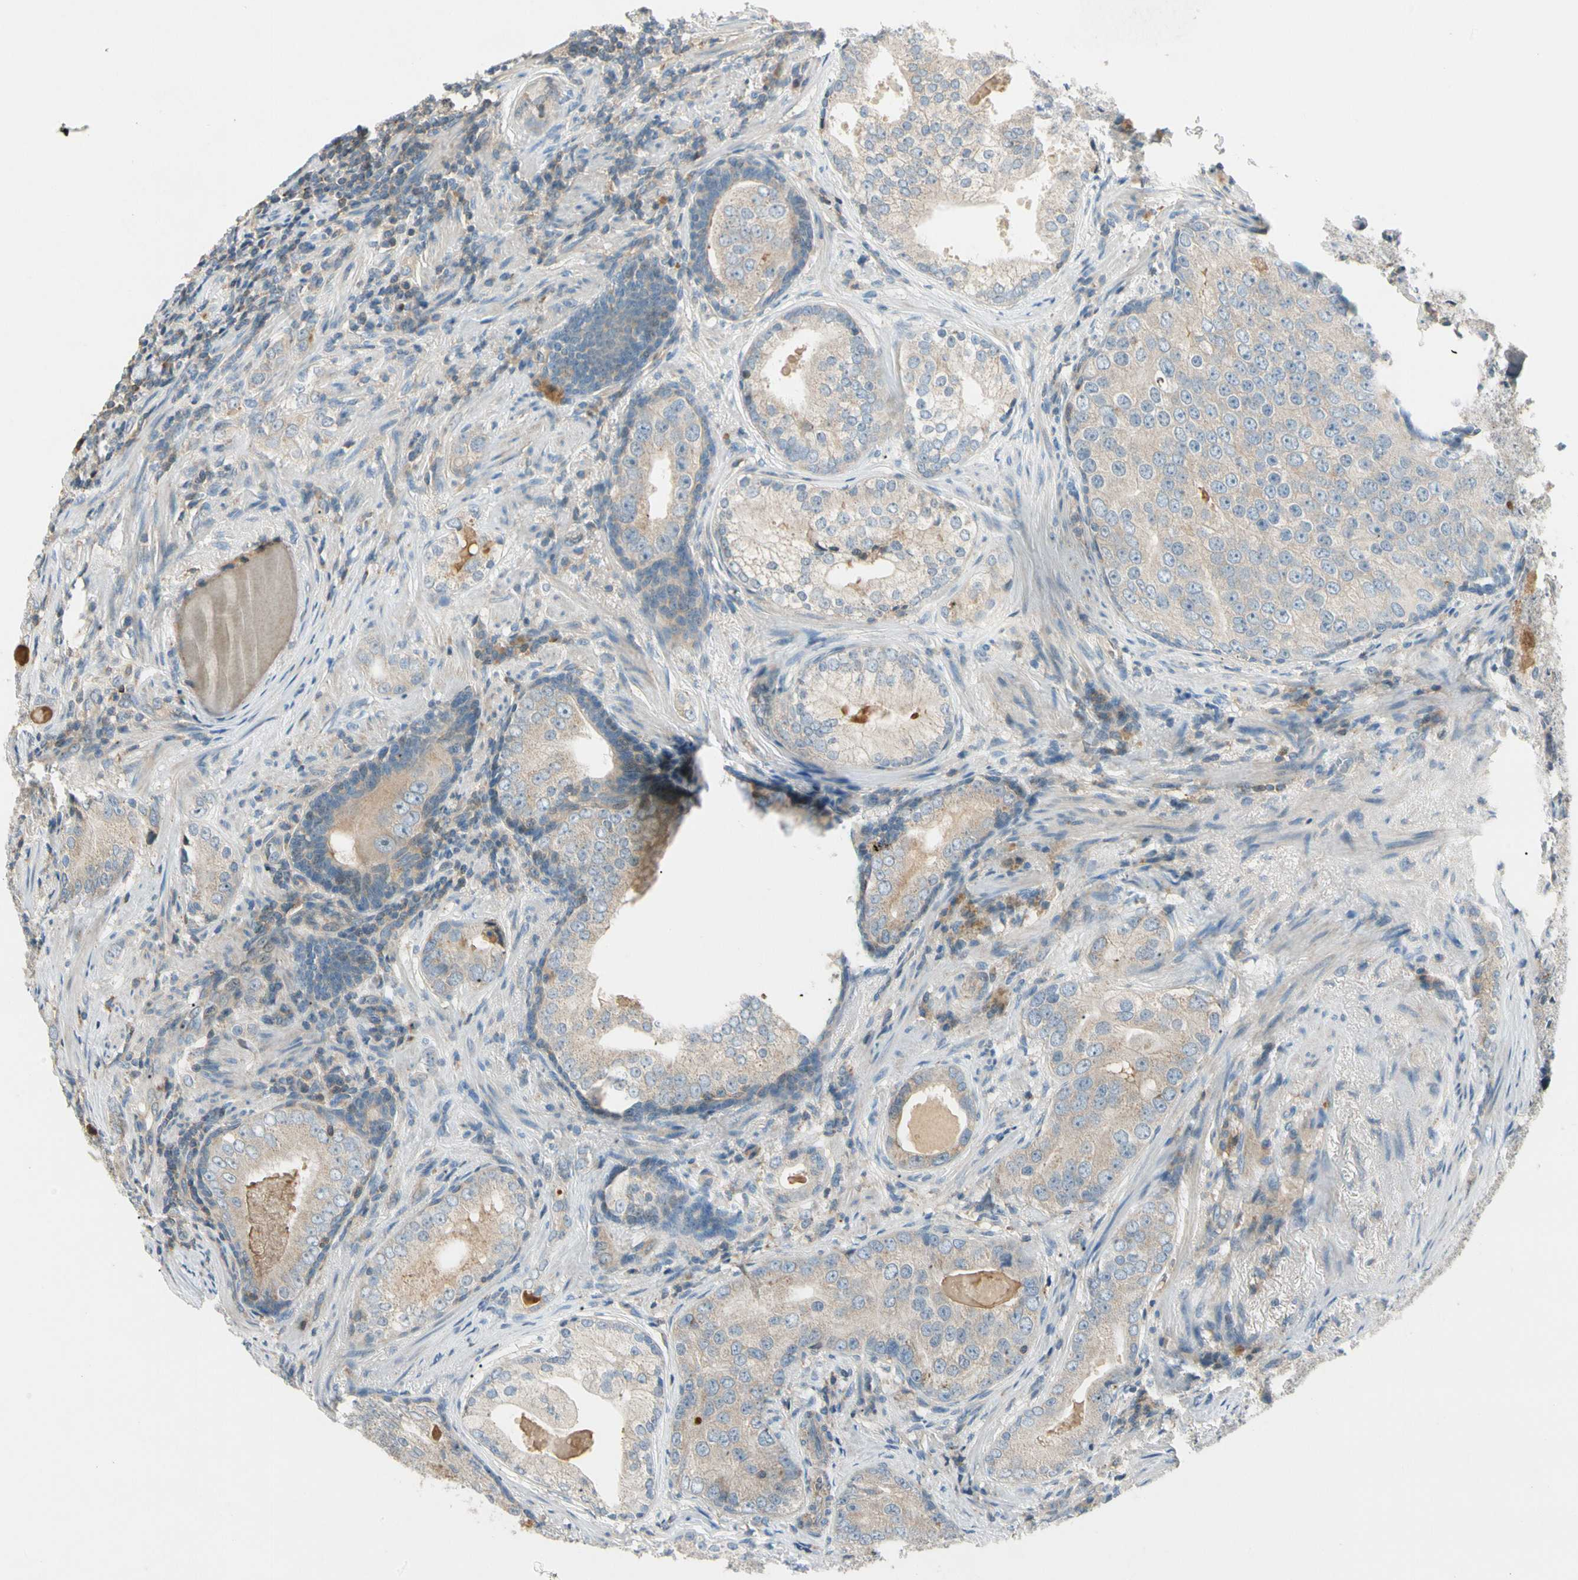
{"staining": {"intensity": "weak", "quantity": ">75%", "location": "cytoplasmic/membranous"}, "tissue": "prostate cancer", "cell_type": "Tumor cells", "image_type": "cancer", "snomed": [{"axis": "morphology", "description": "Adenocarcinoma, High grade"}, {"axis": "topography", "description": "Prostate"}], "caption": "This is an image of immunohistochemistry staining of prostate cancer (adenocarcinoma (high-grade)), which shows weak staining in the cytoplasmic/membranous of tumor cells.", "gene": "CDH6", "patient": {"sex": "male", "age": 66}}